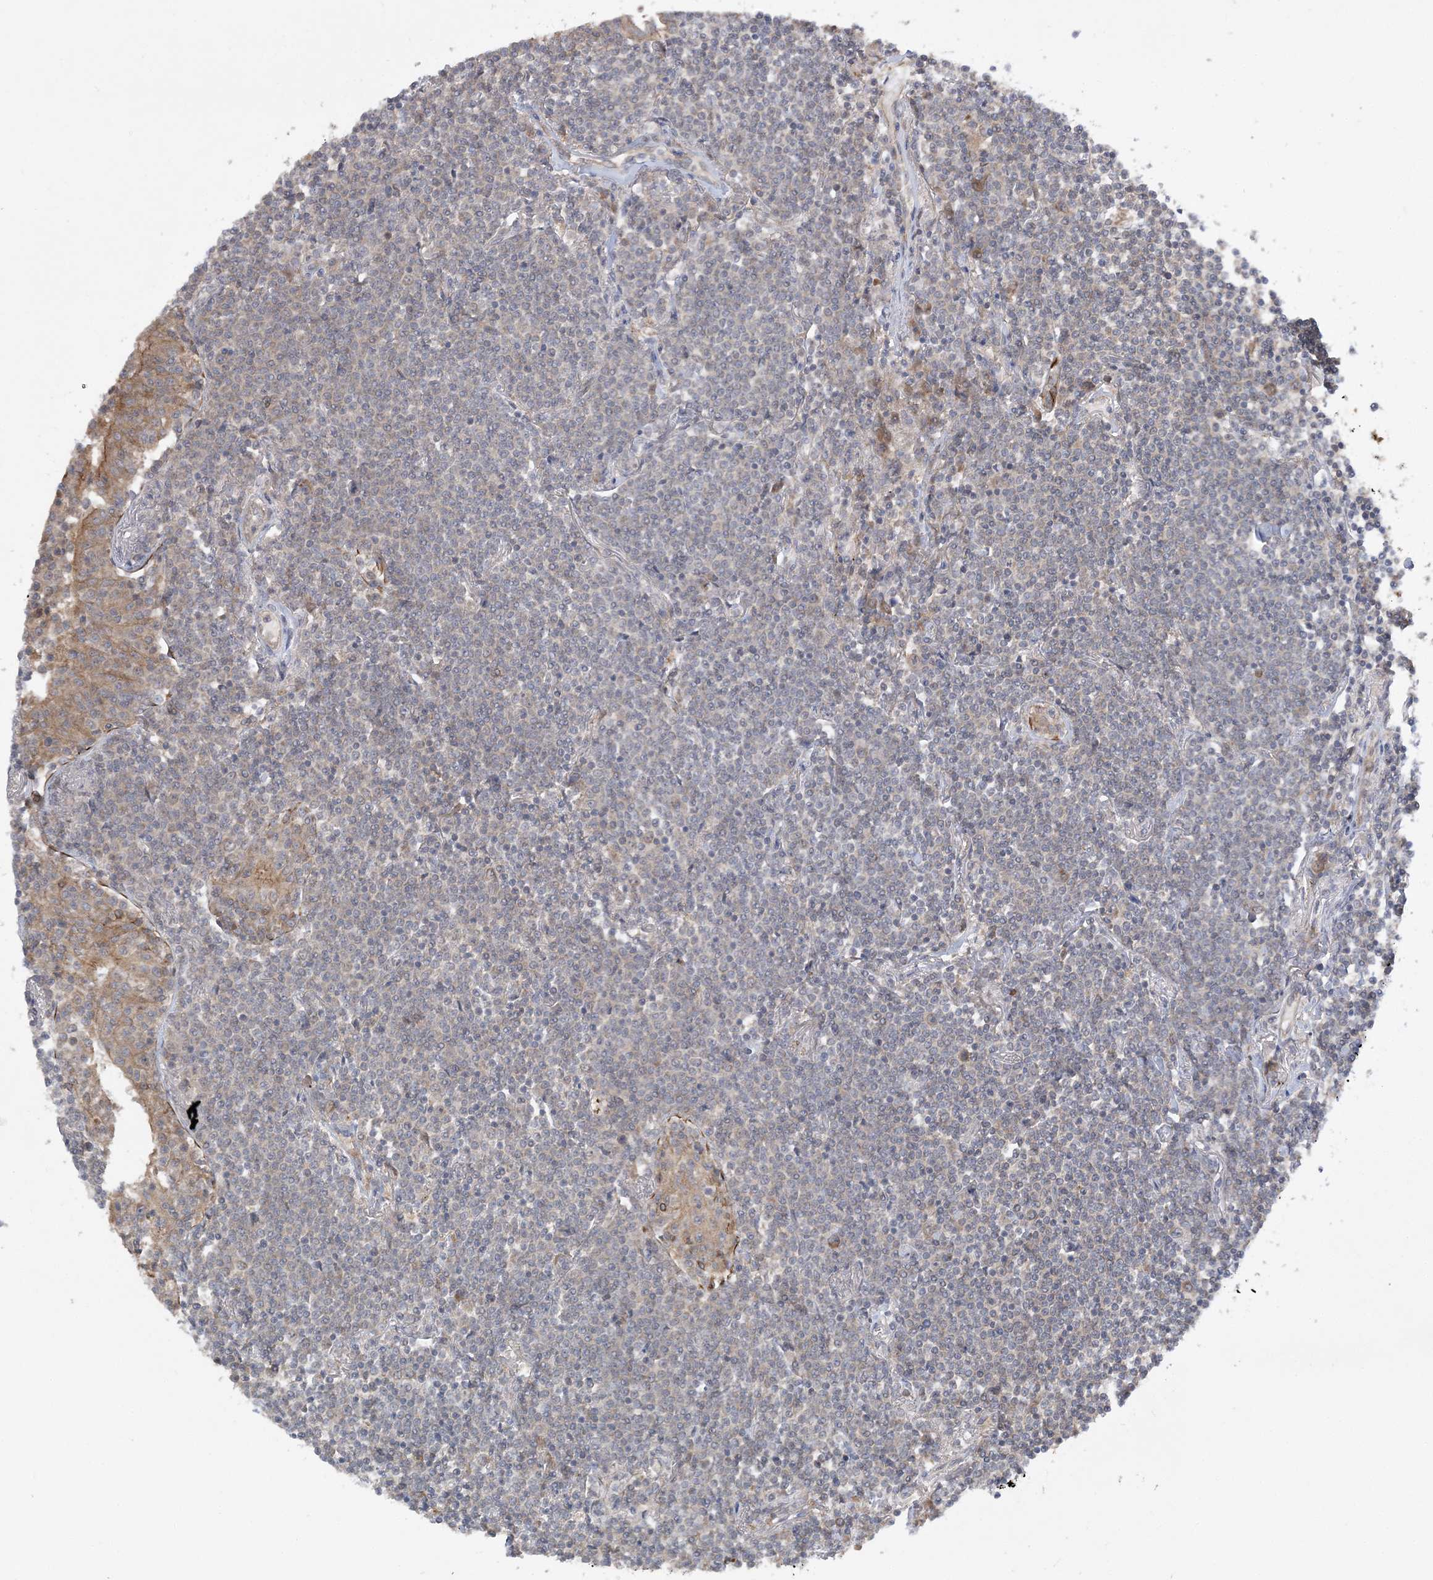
{"staining": {"intensity": "negative", "quantity": "none", "location": "none"}, "tissue": "lymphoma", "cell_type": "Tumor cells", "image_type": "cancer", "snomed": [{"axis": "morphology", "description": "Malignant lymphoma, non-Hodgkin's type, Low grade"}, {"axis": "topography", "description": "Lung"}], "caption": "Immunohistochemistry image of neoplastic tissue: malignant lymphoma, non-Hodgkin's type (low-grade) stained with DAB reveals no significant protein expression in tumor cells. (DAB (3,3'-diaminobenzidine) immunohistochemistry, high magnification).", "gene": "MMADHC", "patient": {"sex": "female", "age": 71}}